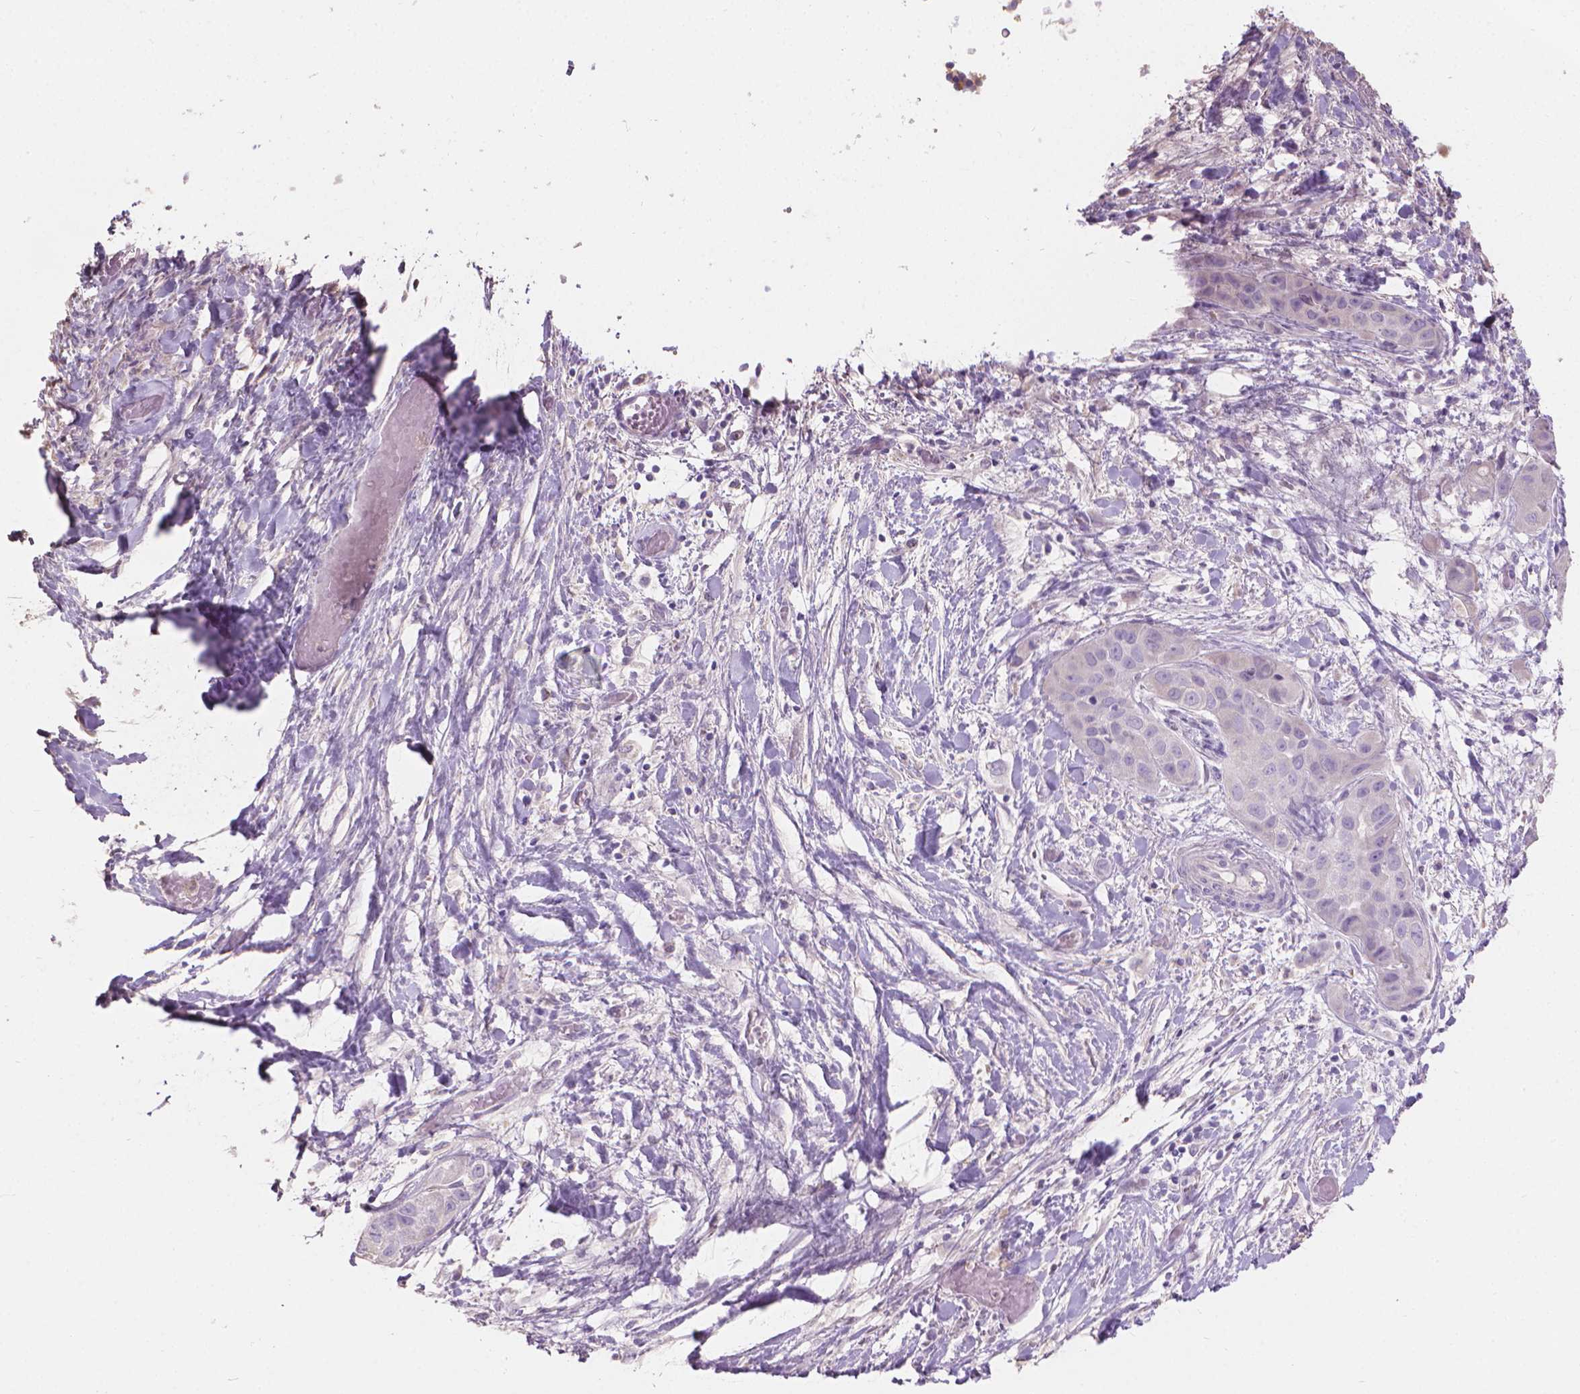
{"staining": {"intensity": "negative", "quantity": "none", "location": "none"}, "tissue": "liver cancer", "cell_type": "Tumor cells", "image_type": "cancer", "snomed": [{"axis": "morphology", "description": "Cholangiocarcinoma"}, {"axis": "topography", "description": "Liver"}], "caption": "Photomicrograph shows no significant protein positivity in tumor cells of cholangiocarcinoma (liver). (Brightfield microscopy of DAB (3,3'-diaminobenzidine) immunohistochemistry (IHC) at high magnification).", "gene": "CABCOCO1", "patient": {"sex": "female", "age": 52}}